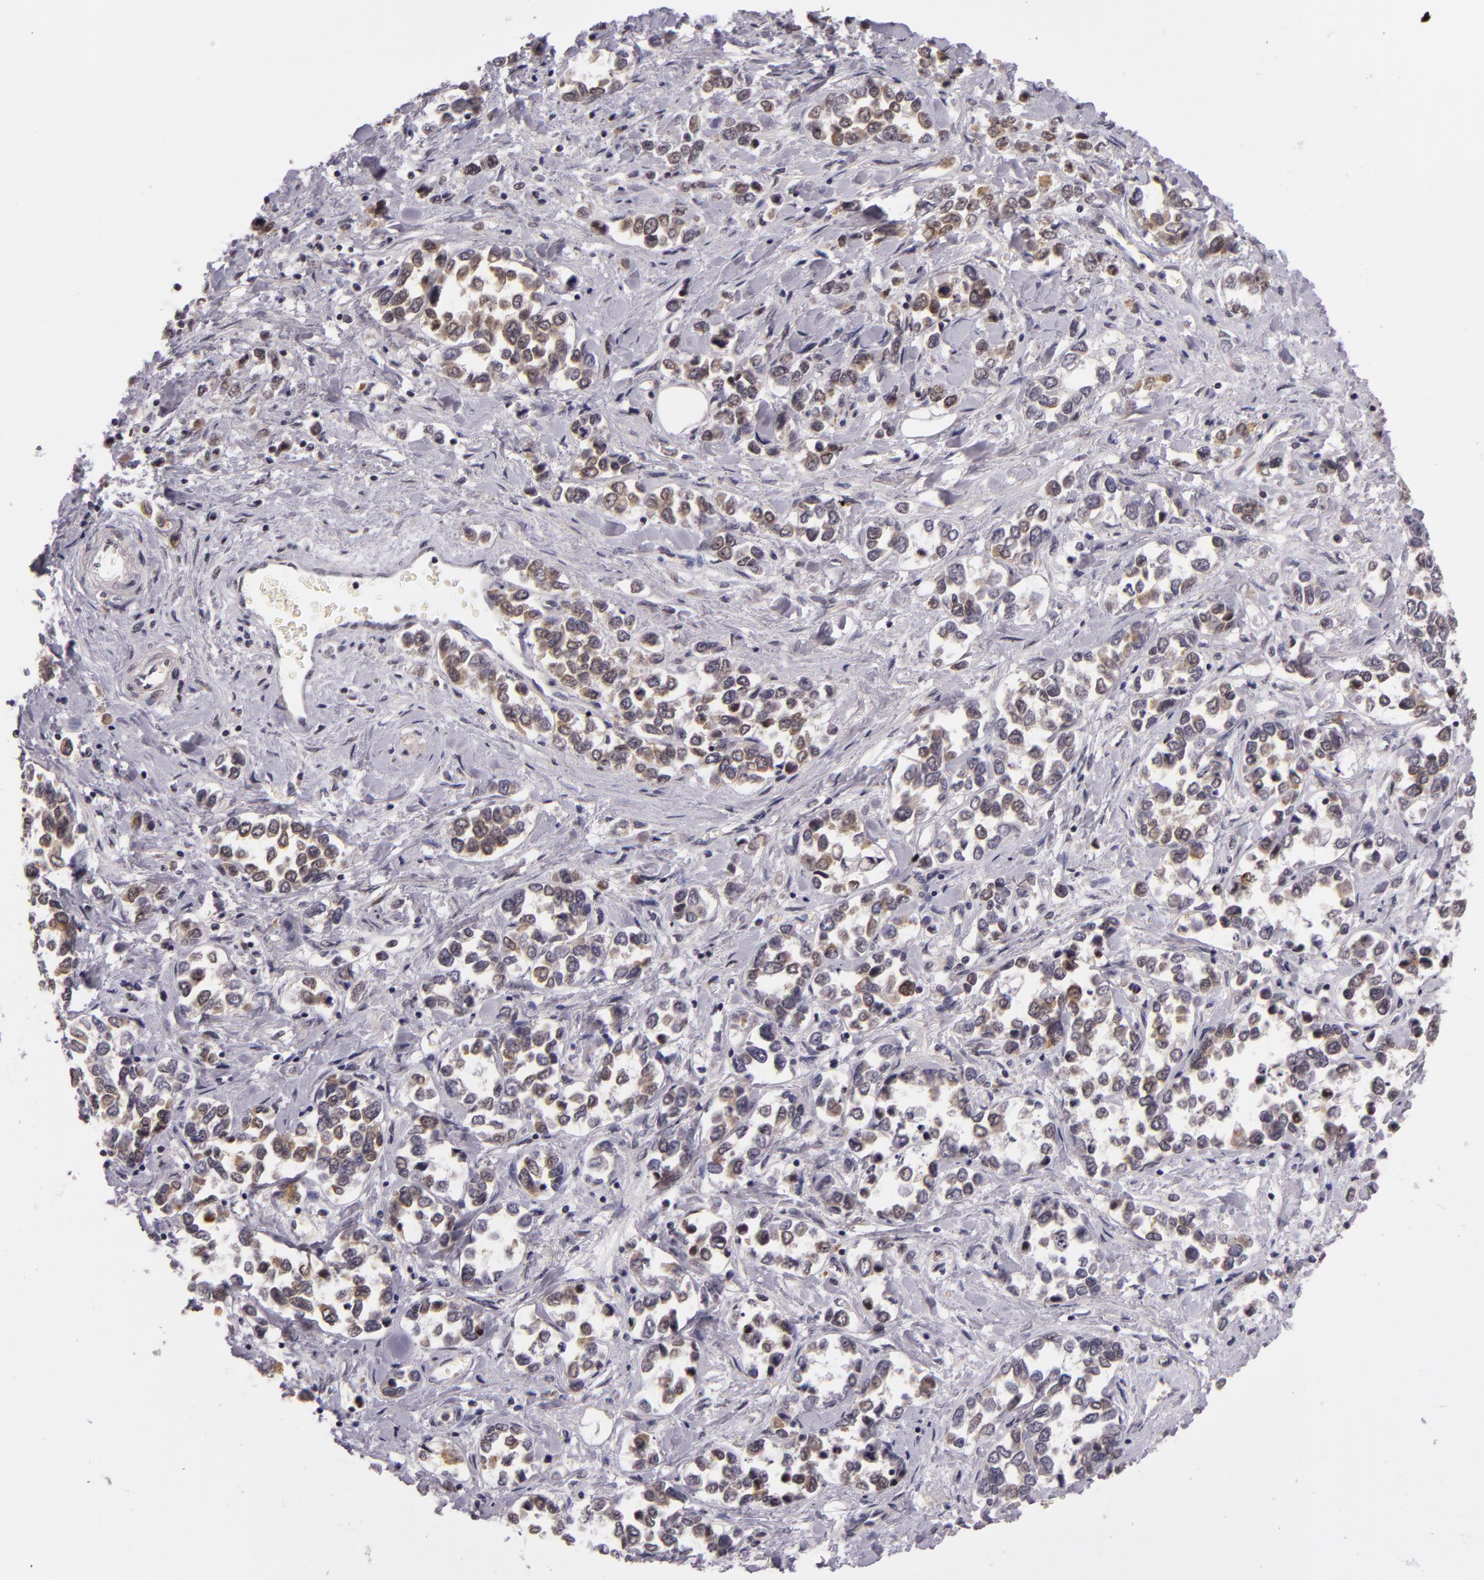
{"staining": {"intensity": "weak", "quantity": "<25%", "location": "cytoplasmic/membranous"}, "tissue": "stomach cancer", "cell_type": "Tumor cells", "image_type": "cancer", "snomed": [{"axis": "morphology", "description": "Adenocarcinoma, NOS"}, {"axis": "topography", "description": "Stomach, upper"}], "caption": "An image of adenocarcinoma (stomach) stained for a protein exhibits no brown staining in tumor cells.", "gene": "ALX1", "patient": {"sex": "male", "age": 76}}